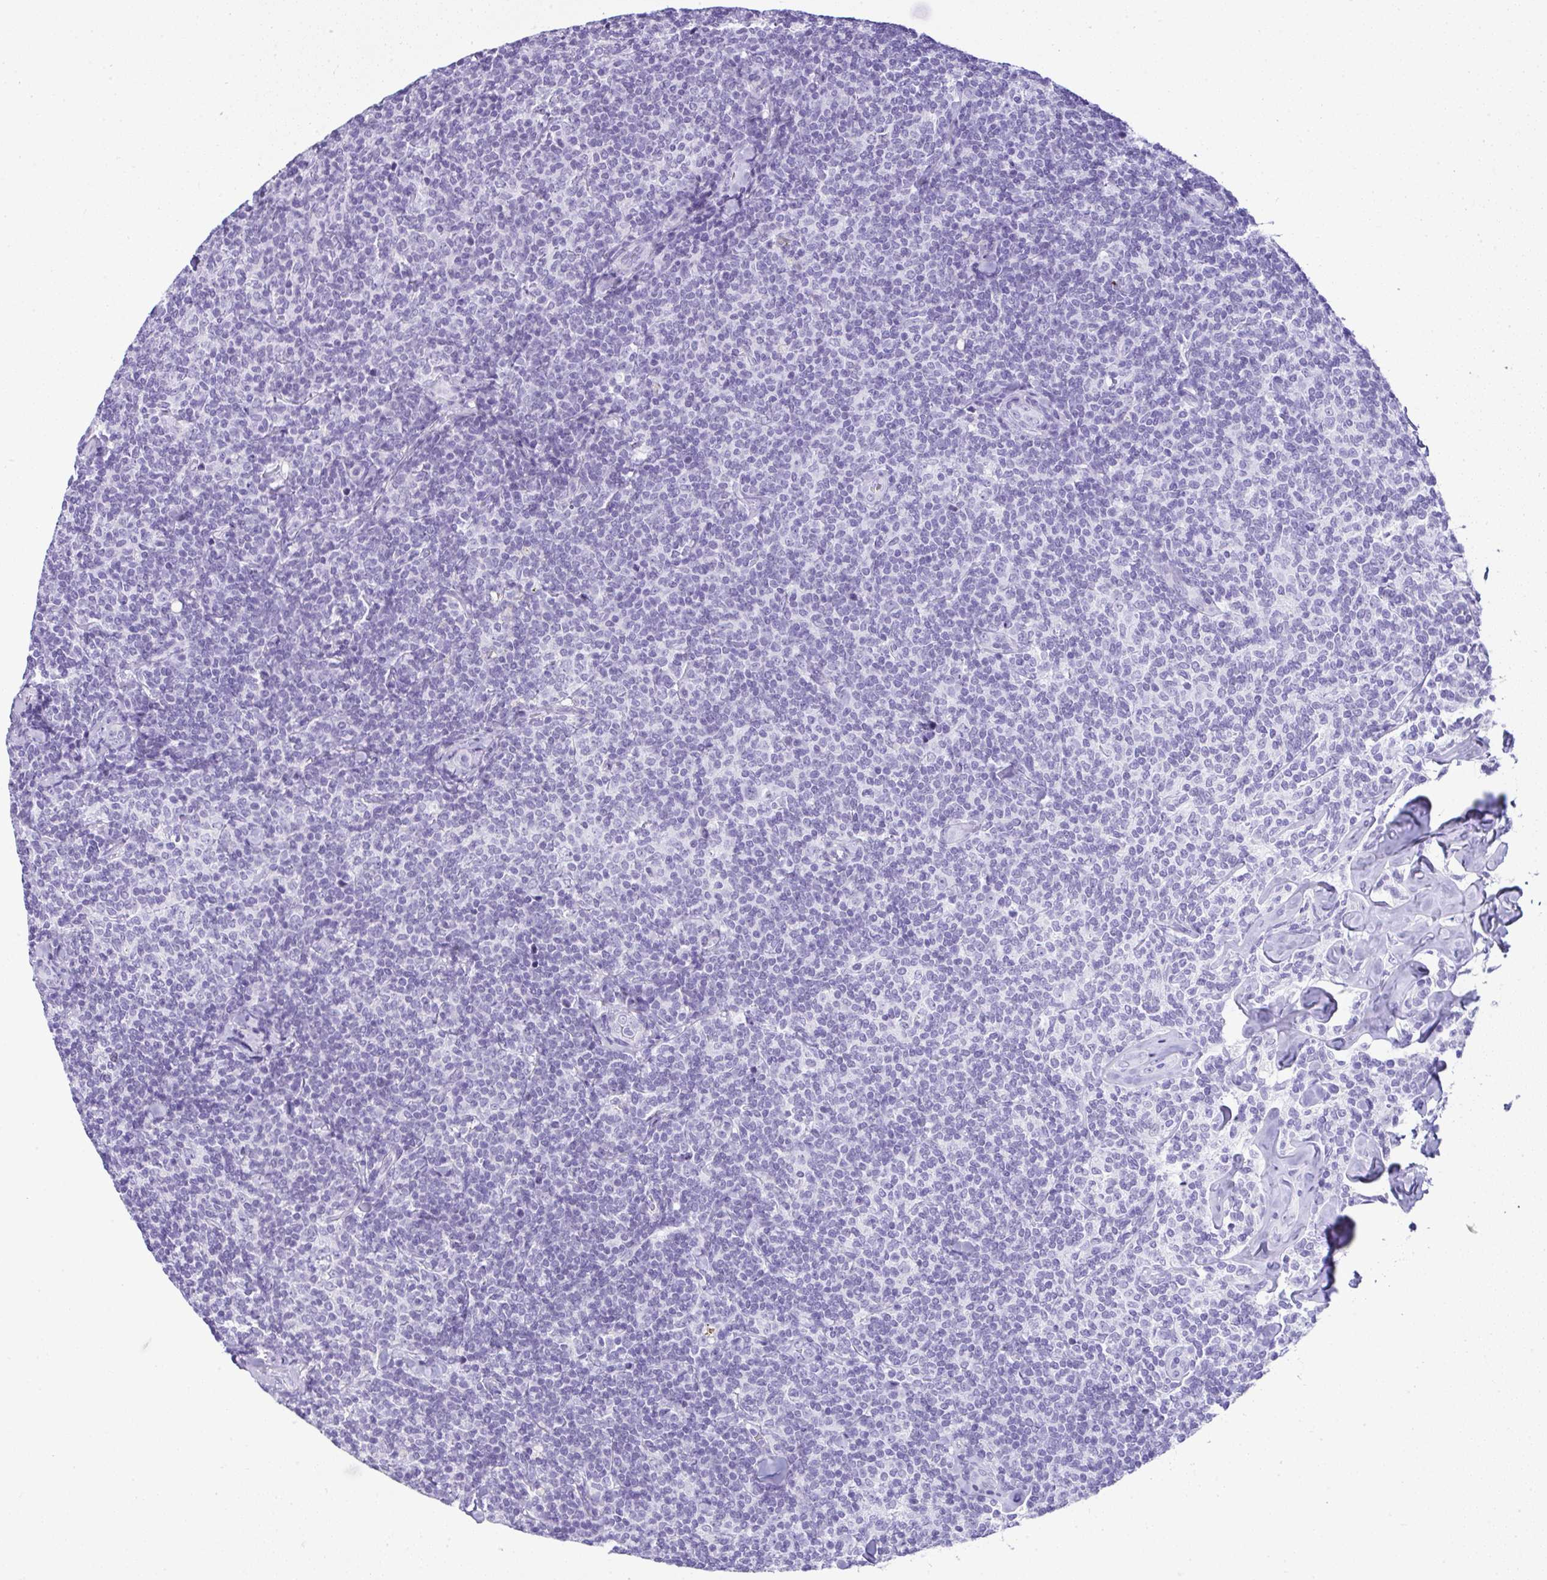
{"staining": {"intensity": "negative", "quantity": "none", "location": "none"}, "tissue": "lymphoma", "cell_type": "Tumor cells", "image_type": "cancer", "snomed": [{"axis": "morphology", "description": "Malignant lymphoma, non-Hodgkin's type, Low grade"}, {"axis": "topography", "description": "Lymph node"}], "caption": "Tumor cells are negative for brown protein staining in malignant lymphoma, non-Hodgkin's type (low-grade). The staining was performed using DAB to visualize the protein expression in brown, while the nuclei were stained in blue with hematoxylin (Magnification: 20x).", "gene": "RNF183", "patient": {"sex": "female", "age": 56}}